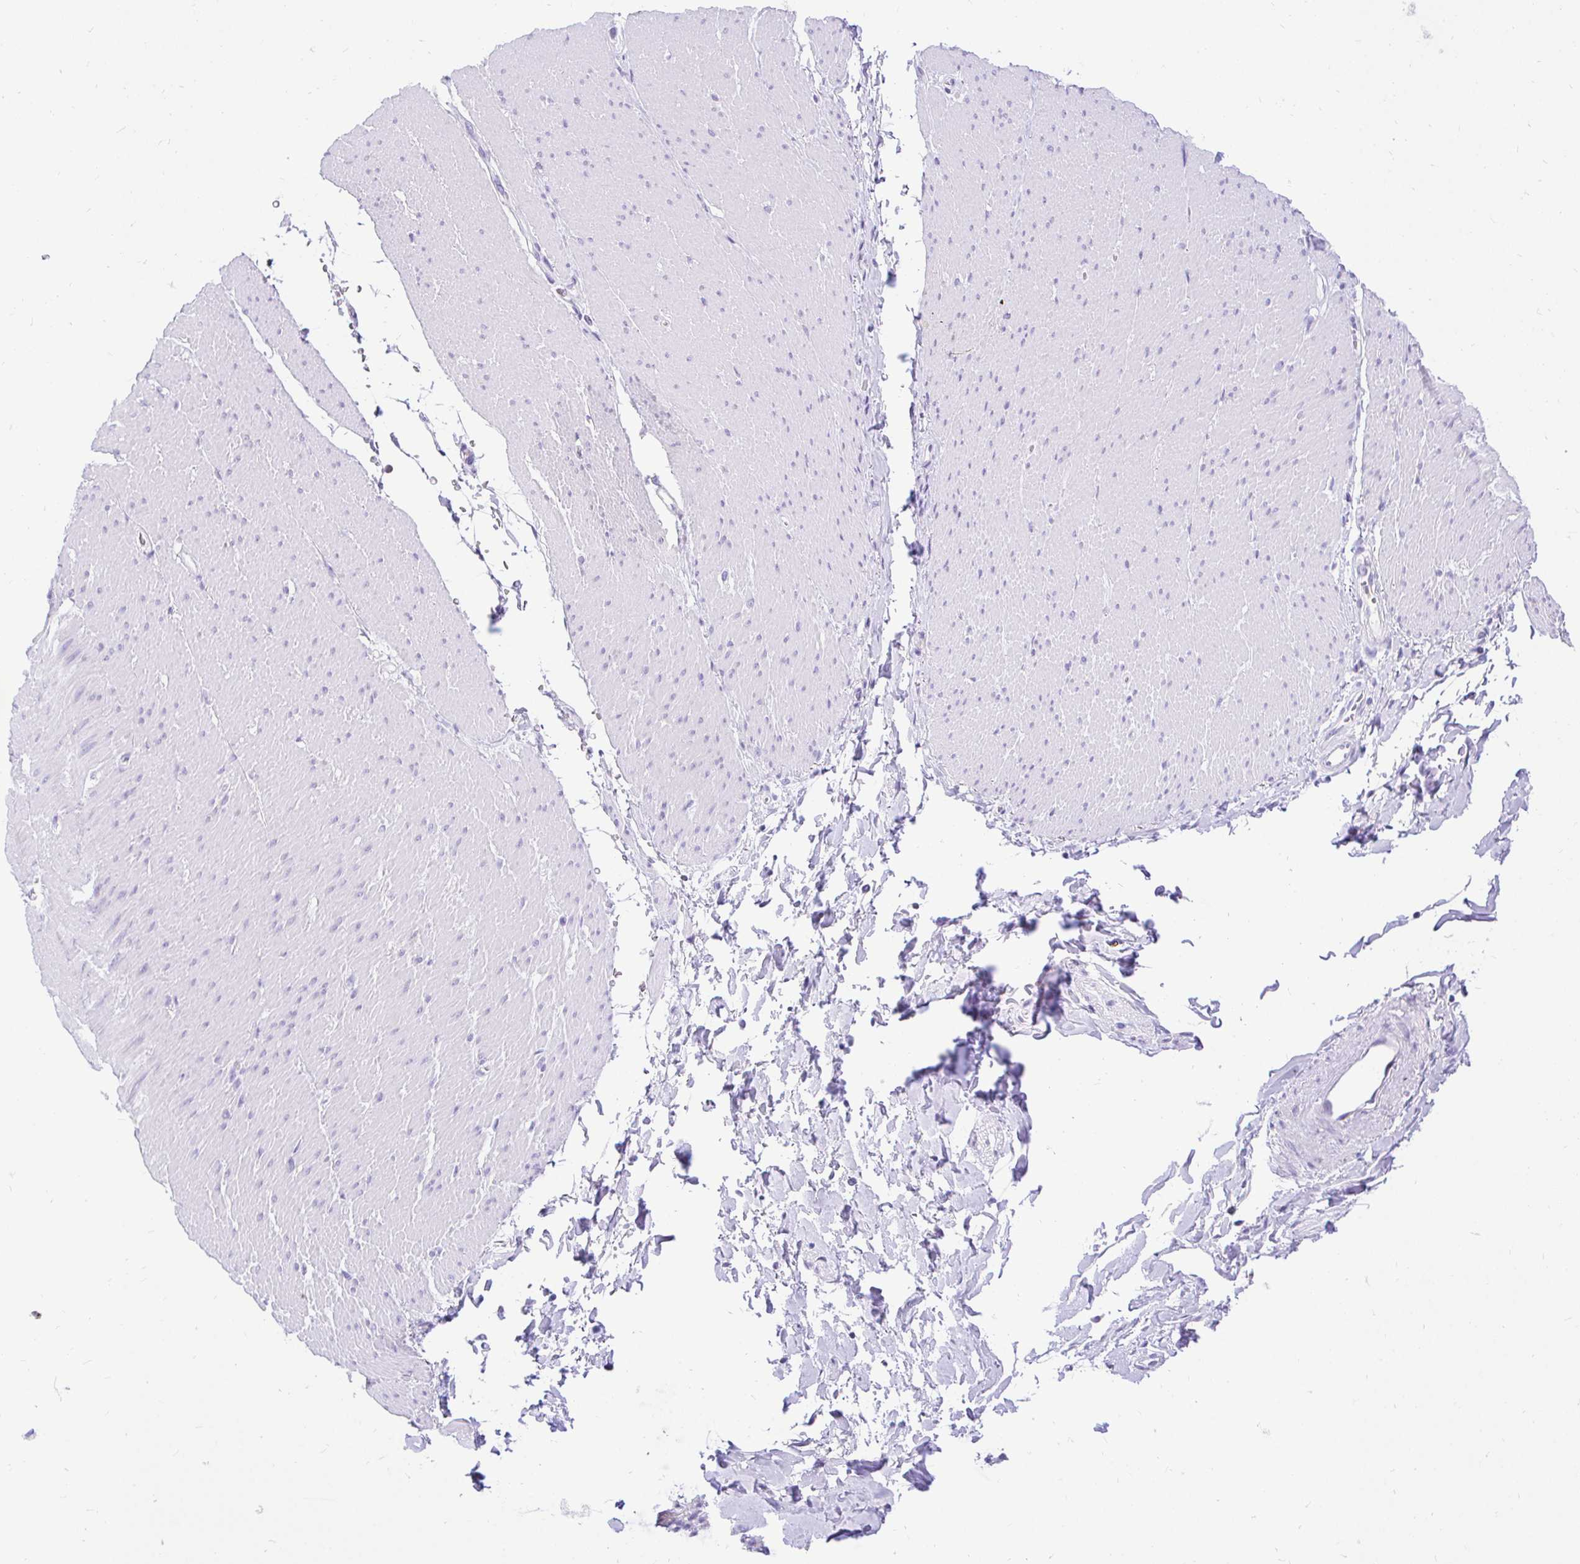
{"staining": {"intensity": "negative", "quantity": "none", "location": "none"}, "tissue": "smooth muscle", "cell_type": "Smooth muscle cells", "image_type": "normal", "snomed": [{"axis": "morphology", "description": "Normal tissue, NOS"}, {"axis": "topography", "description": "Smooth muscle"}, {"axis": "topography", "description": "Rectum"}], "caption": "Photomicrograph shows no protein staining in smooth muscle cells of benign smooth muscle.", "gene": "FATE1", "patient": {"sex": "male", "age": 53}}